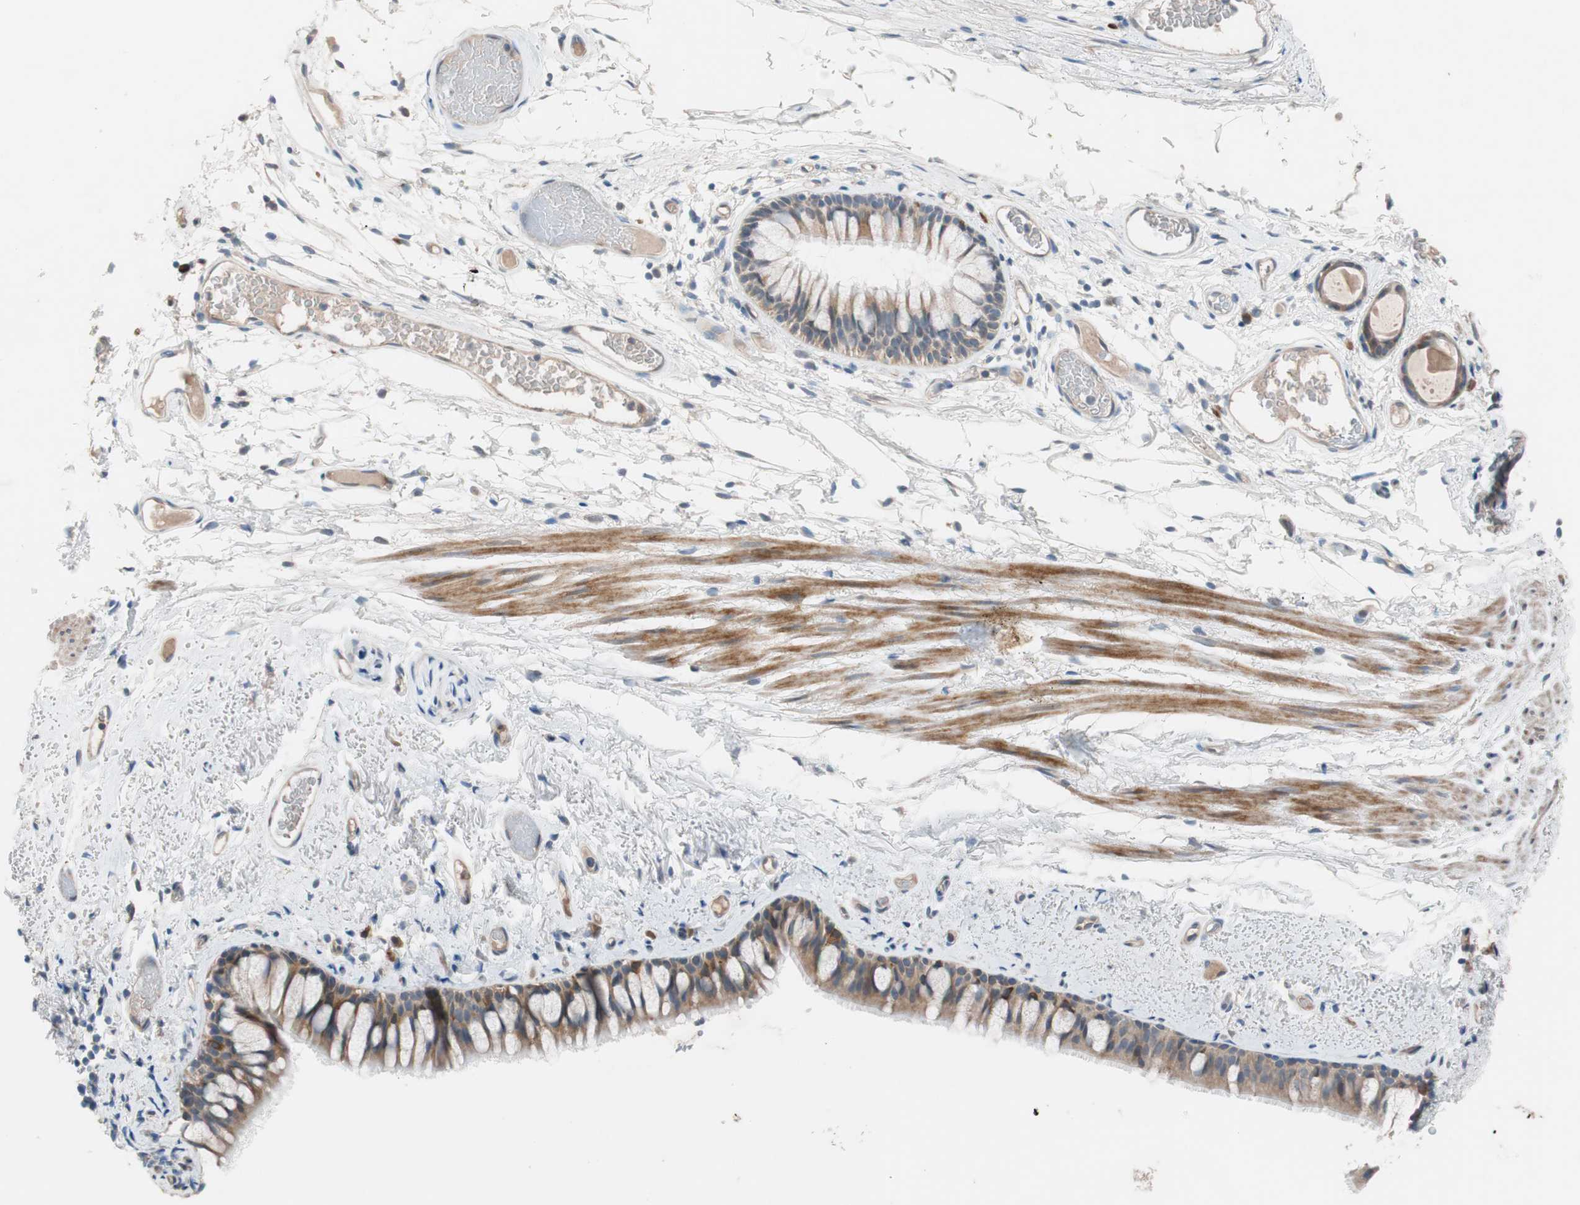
{"staining": {"intensity": "moderate", "quantity": ">75%", "location": "cytoplasmic/membranous"}, "tissue": "bronchus", "cell_type": "Respiratory epithelial cells", "image_type": "normal", "snomed": [{"axis": "morphology", "description": "Normal tissue, NOS"}, {"axis": "topography", "description": "Bronchus"}], "caption": "Brown immunohistochemical staining in benign bronchus shows moderate cytoplasmic/membranous positivity in about >75% of respiratory epithelial cells.", "gene": "FAAH", "patient": {"sex": "female", "age": 73}}